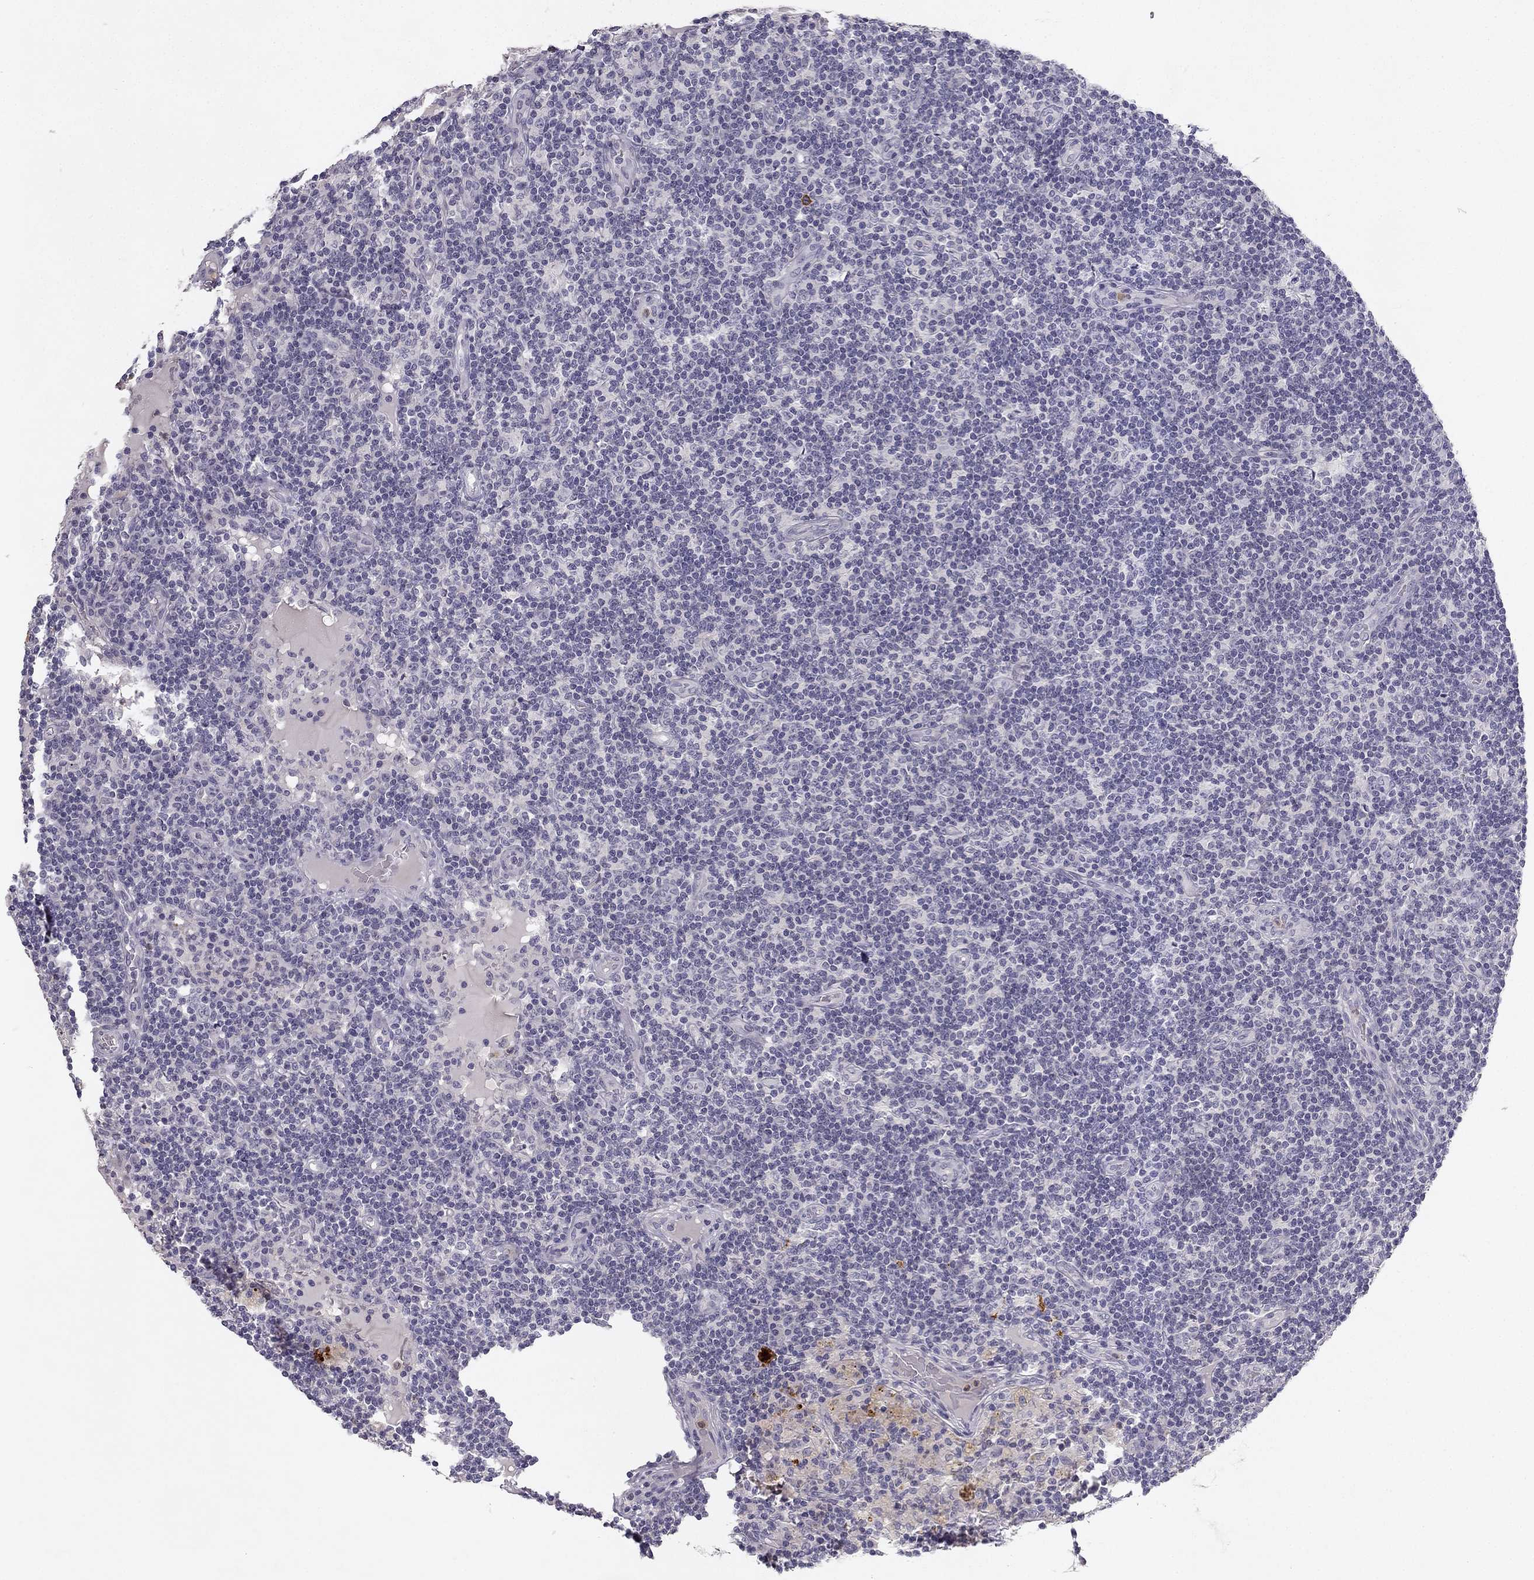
{"staining": {"intensity": "negative", "quantity": "none", "location": "none"}, "tissue": "lymph node", "cell_type": "Germinal center cells", "image_type": "normal", "snomed": [{"axis": "morphology", "description": "Normal tissue, NOS"}, {"axis": "topography", "description": "Lymph node"}], "caption": "Image shows no significant protein staining in germinal center cells of unremarkable lymph node. Nuclei are stained in blue.", "gene": "SLC6A4", "patient": {"sex": "female", "age": 72}}